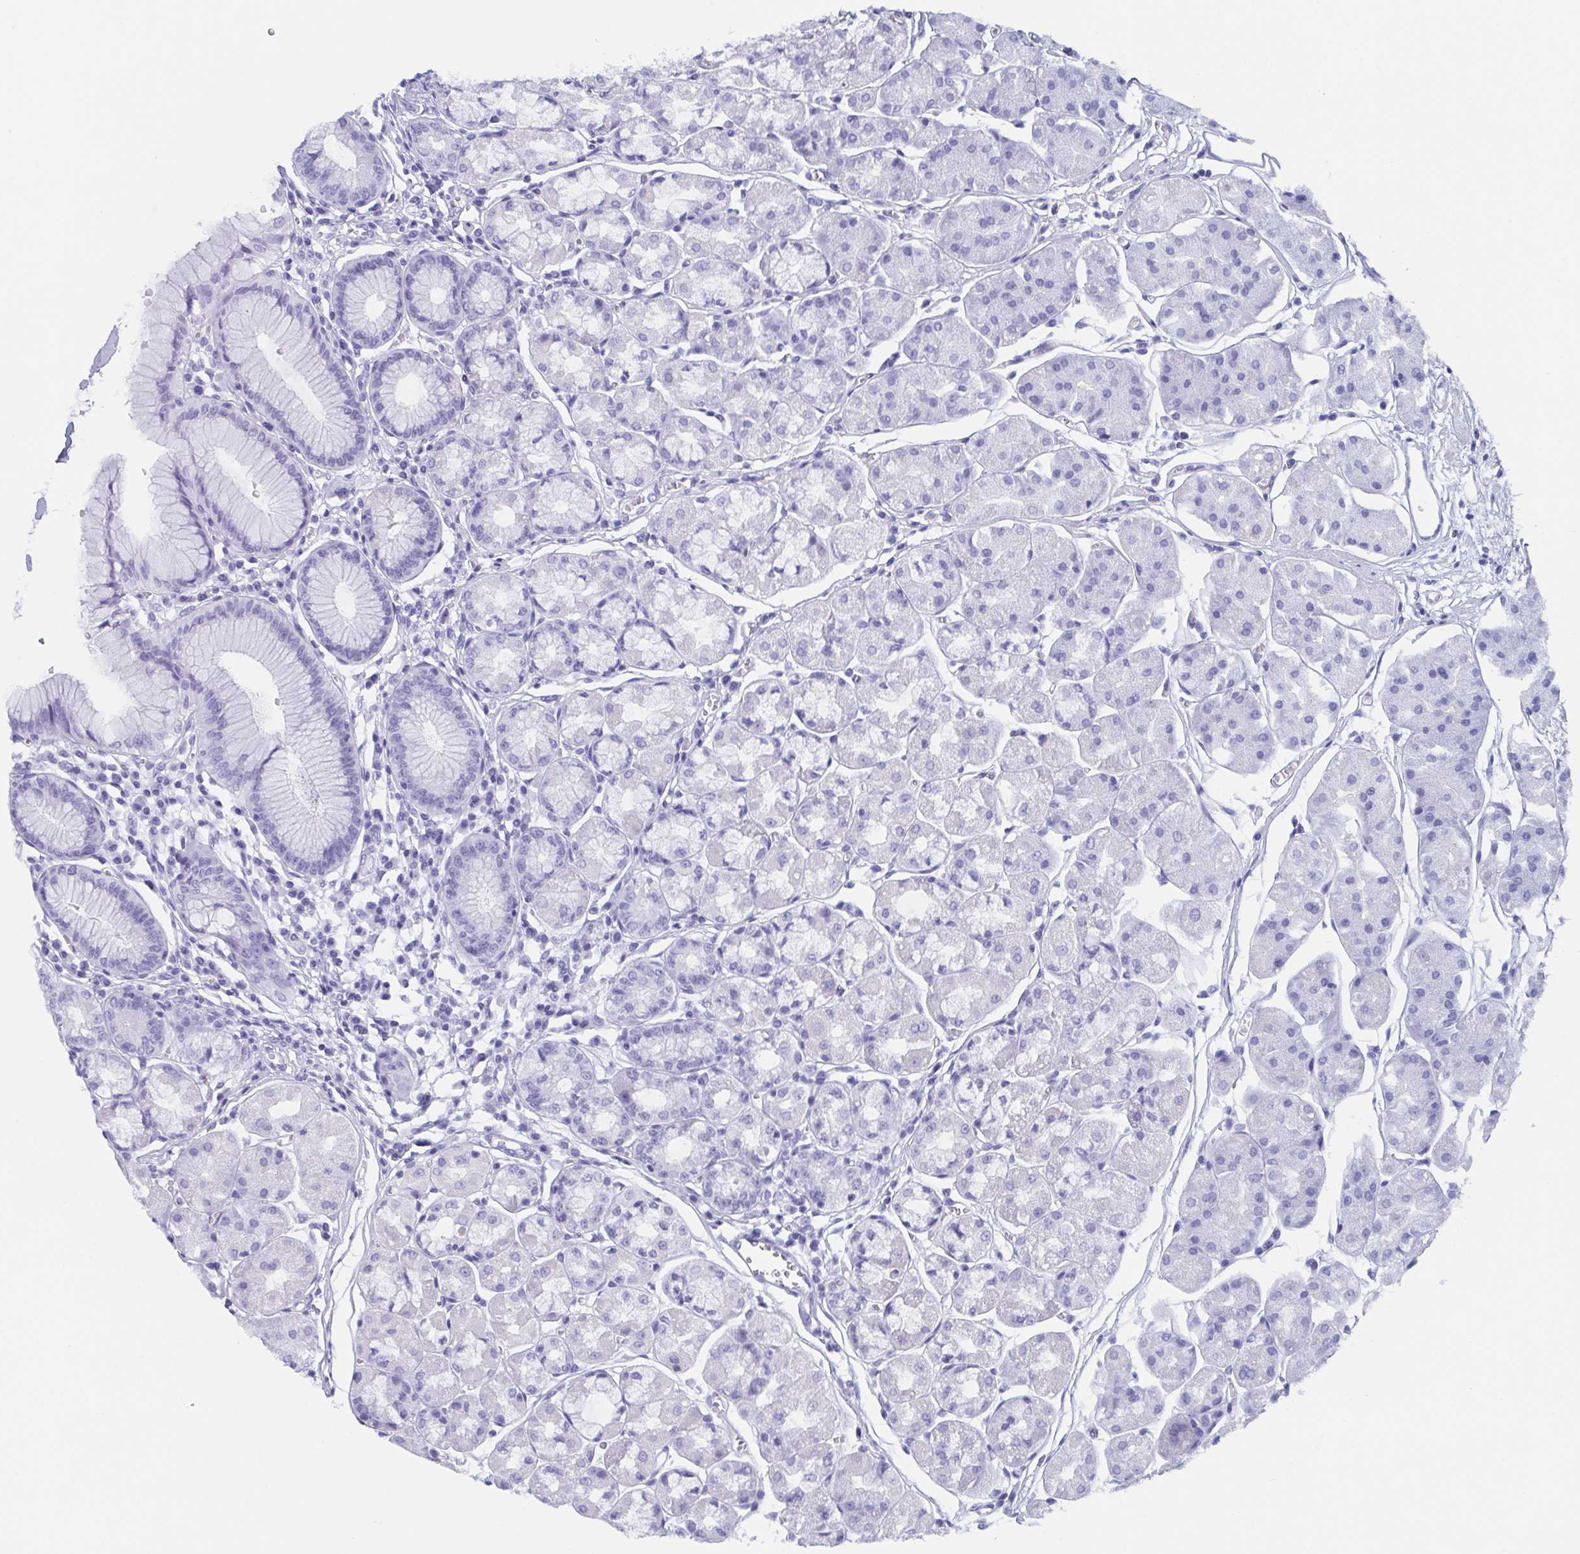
{"staining": {"intensity": "negative", "quantity": "none", "location": "none"}, "tissue": "stomach", "cell_type": "Glandular cells", "image_type": "normal", "snomed": [{"axis": "morphology", "description": "Normal tissue, NOS"}, {"axis": "topography", "description": "Stomach"}], "caption": "IHC of unremarkable human stomach reveals no staining in glandular cells. Brightfield microscopy of immunohistochemistry (IHC) stained with DAB (3,3'-diaminobenzidine) (brown) and hematoxylin (blue), captured at high magnification.", "gene": "LYRM2", "patient": {"sex": "male", "age": 55}}